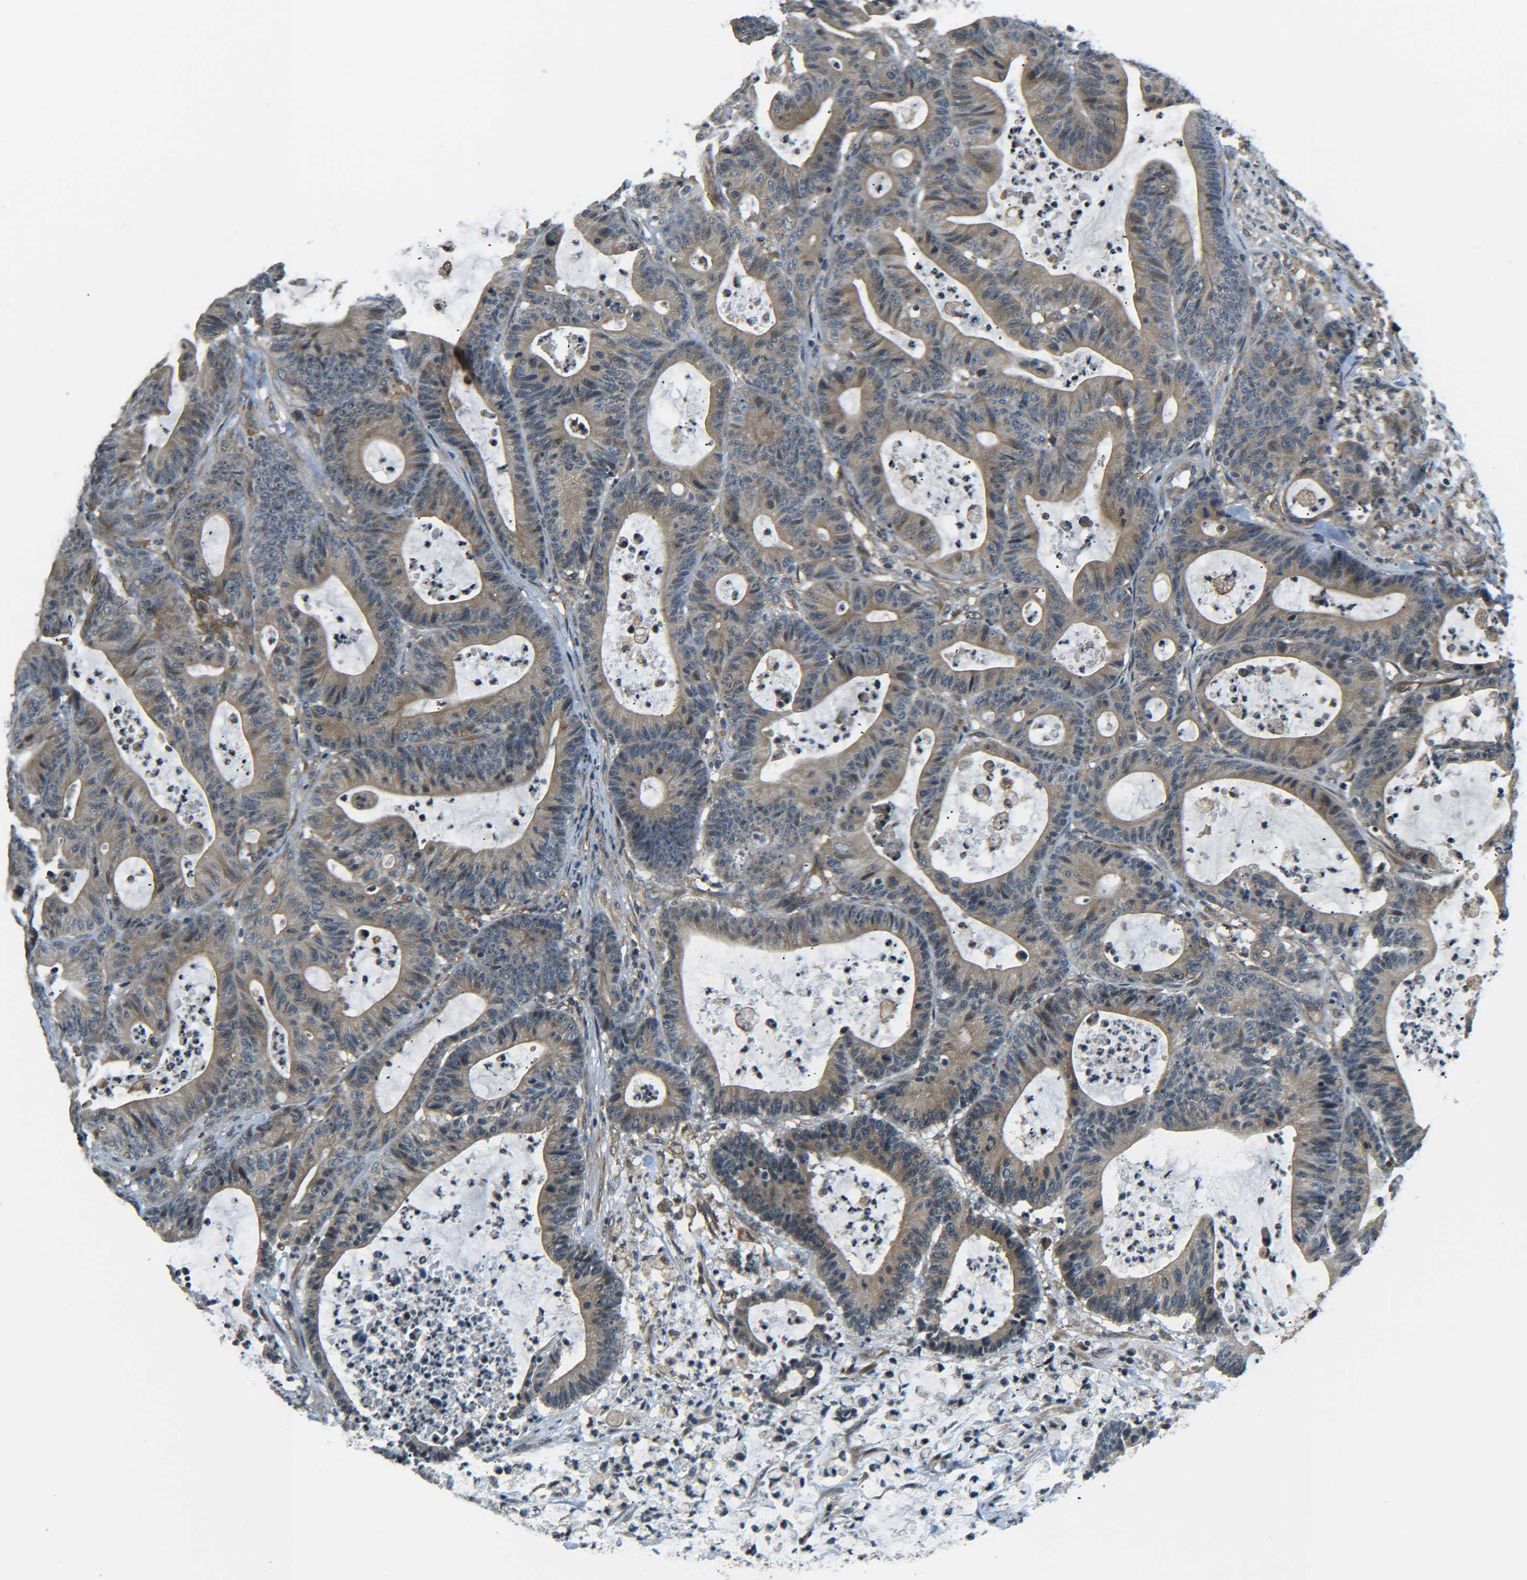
{"staining": {"intensity": "moderate", "quantity": ">75%", "location": "cytoplasmic/membranous"}, "tissue": "colorectal cancer", "cell_type": "Tumor cells", "image_type": "cancer", "snomed": [{"axis": "morphology", "description": "Adenocarcinoma, NOS"}, {"axis": "topography", "description": "Colon"}], "caption": "Immunohistochemical staining of human colorectal adenocarcinoma shows moderate cytoplasmic/membranous protein staining in approximately >75% of tumor cells. Nuclei are stained in blue.", "gene": "DAB2", "patient": {"sex": "female", "age": 84}}